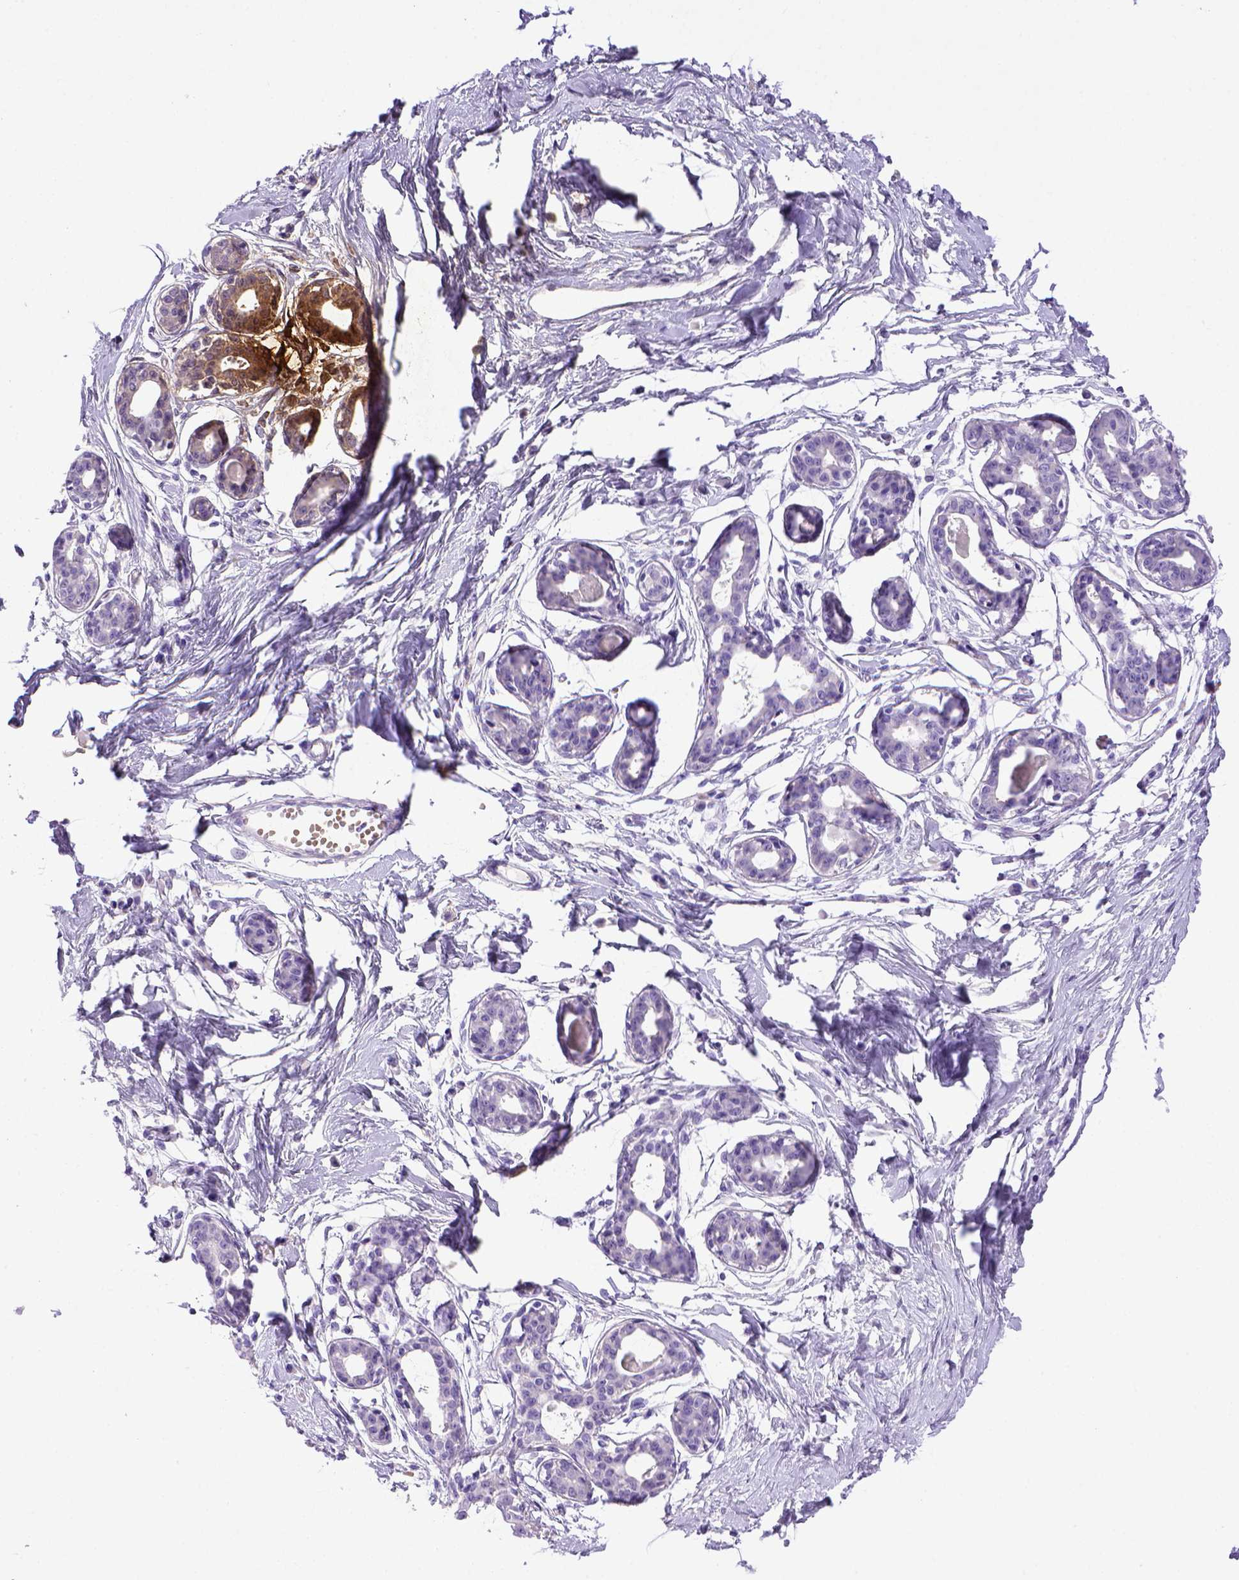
{"staining": {"intensity": "negative", "quantity": "none", "location": "none"}, "tissue": "breast", "cell_type": "Adipocytes", "image_type": "normal", "snomed": [{"axis": "morphology", "description": "Normal tissue, NOS"}, {"axis": "topography", "description": "Breast"}], "caption": "DAB (3,3'-diaminobenzidine) immunohistochemical staining of unremarkable breast displays no significant staining in adipocytes.", "gene": "BAAT", "patient": {"sex": "female", "age": 45}}